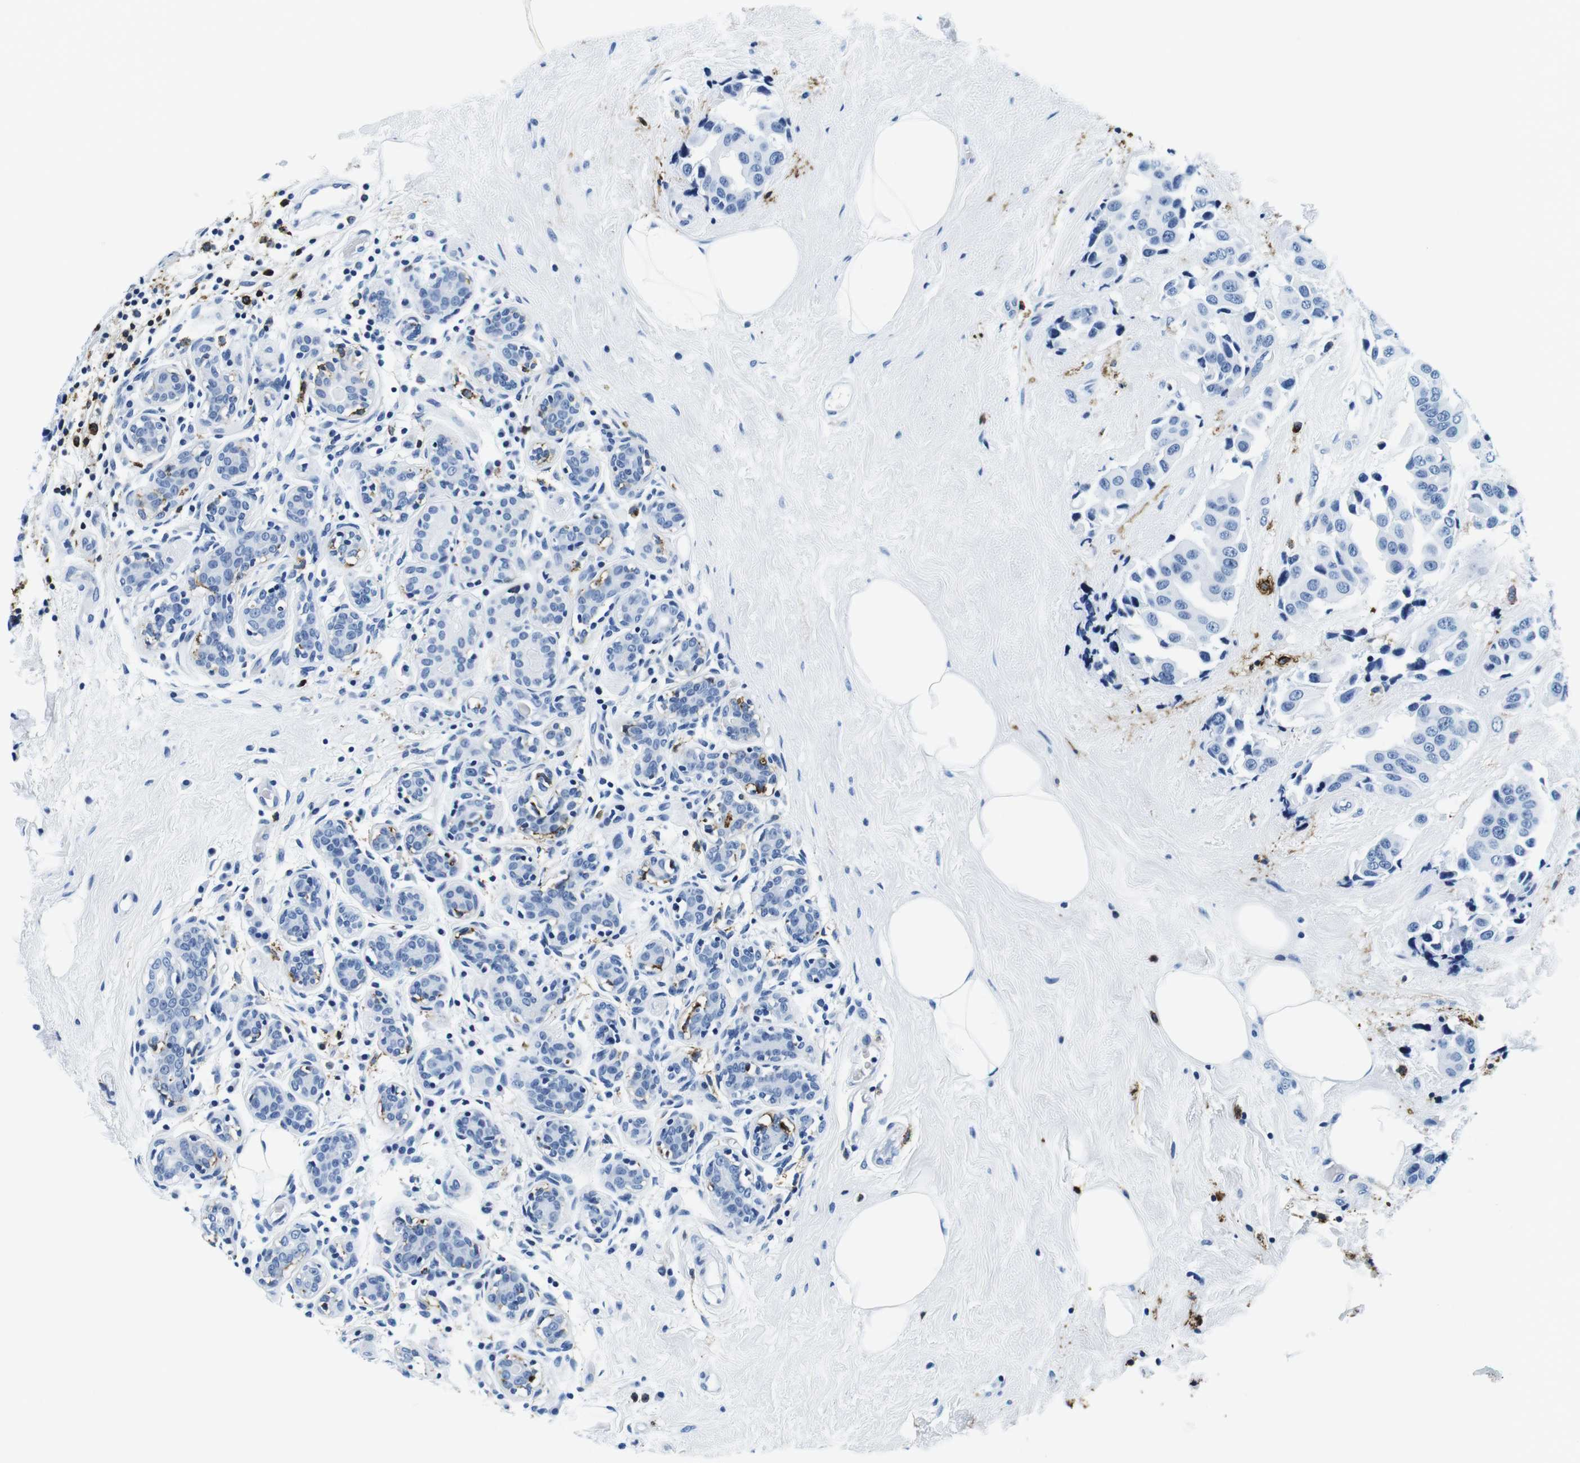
{"staining": {"intensity": "negative", "quantity": "none", "location": "none"}, "tissue": "breast cancer", "cell_type": "Tumor cells", "image_type": "cancer", "snomed": [{"axis": "morphology", "description": "Normal tissue, NOS"}, {"axis": "morphology", "description": "Duct carcinoma"}, {"axis": "topography", "description": "Breast"}], "caption": "Tumor cells show no significant staining in breast cancer.", "gene": "HLA-DRB1", "patient": {"sex": "female", "age": 39}}